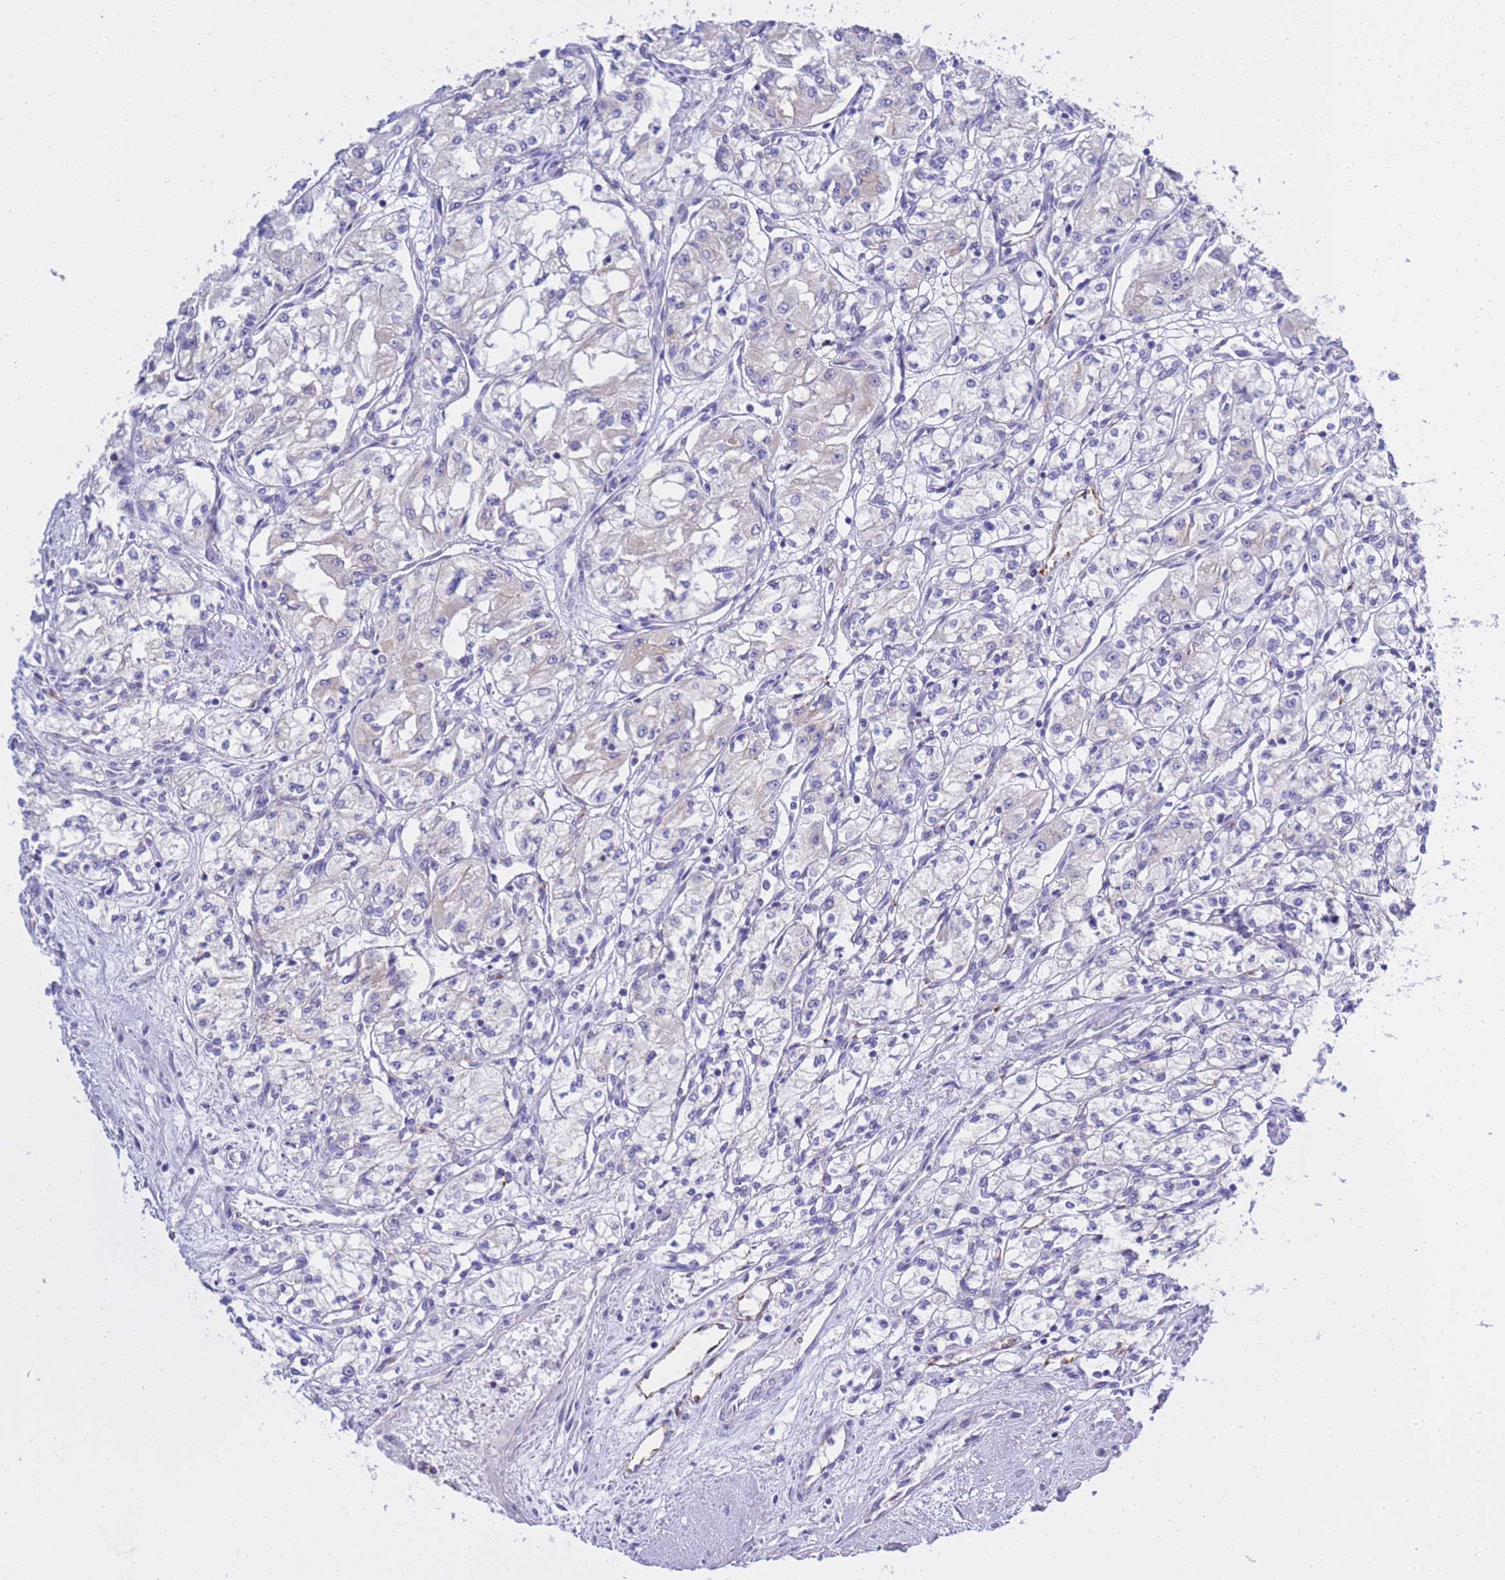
{"staining": {"intensity": "negative", "quantity": "none", "location": "none"}, "tissue": "renal cancer", "cell_type": "Tumor cells", "image_type": "cancer", "snomed": [{"axis": "morphology", "description": "Adenocarcinoma, NOS"}, {"axis": "topography", "description": "Kidney"}], "caption": "This histopathology image is of renal cancer stained with immunohistochemistry (IHC) to label a protein in brown with the nuclei are counter-stained blue. There is no staining in tumor cells. (DAB (3,3'-diaminobenzidine) IHC, high magnification).", "gene": "ANAPC1", "patient": {"sex": "male", "age": 59}}